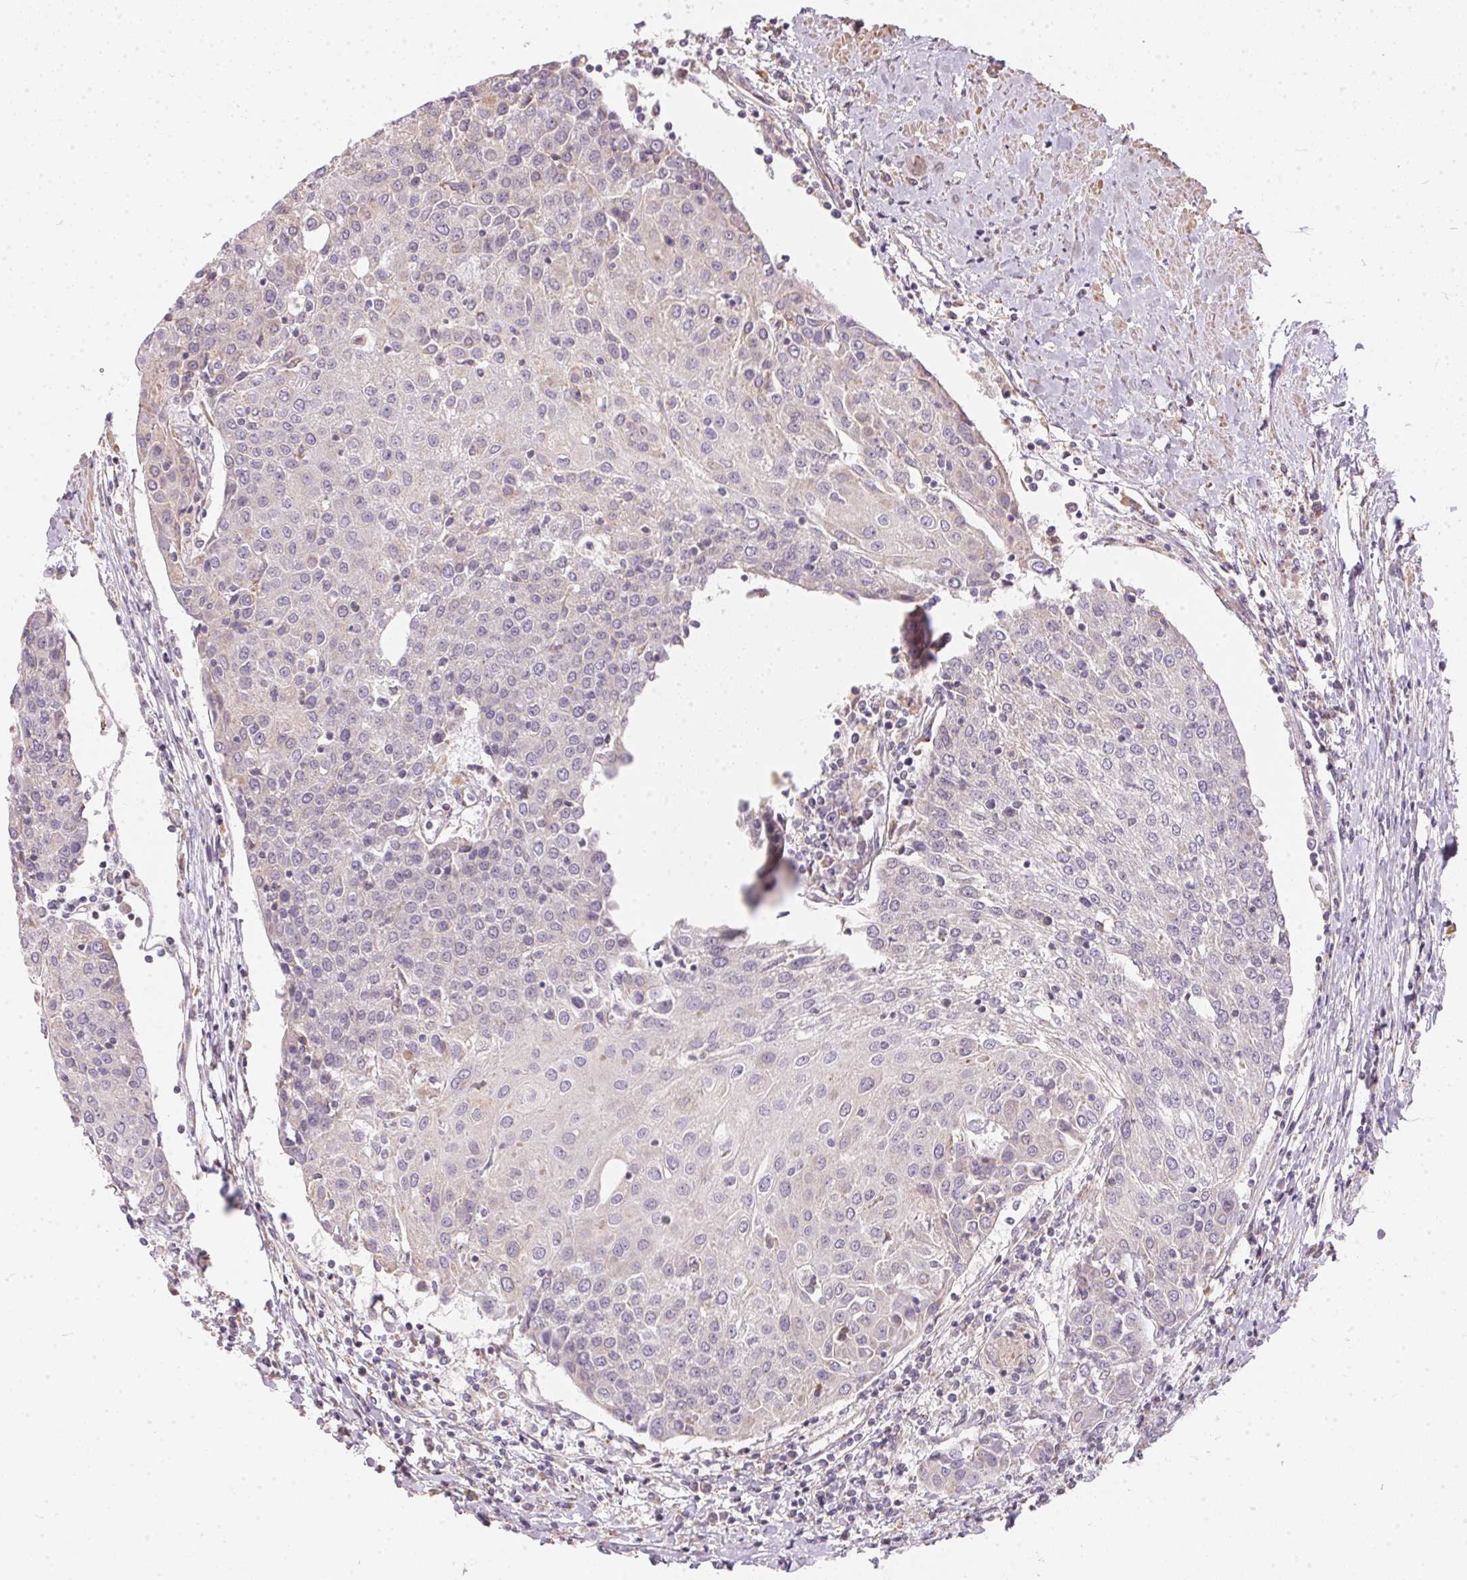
{"staining": {"intensity": "negative", "quantity": "none", "location": "none"}, "tissue": "urothelial cancer", "cell_type": "Tumor cells", "image_type": "cancer", "snomed": [{"axis": "morphology", "description": "Urothelial carcinoma, High grade"}, {"axis": "topography", "description": "Urinary bladder"}], "caption": "Histopathology image shows no significant protein staining in tumor cells of high-grade urothelial carcinoma.", "gene": "VWA5B2", "patient": {"sex": "female", "age": 85}}